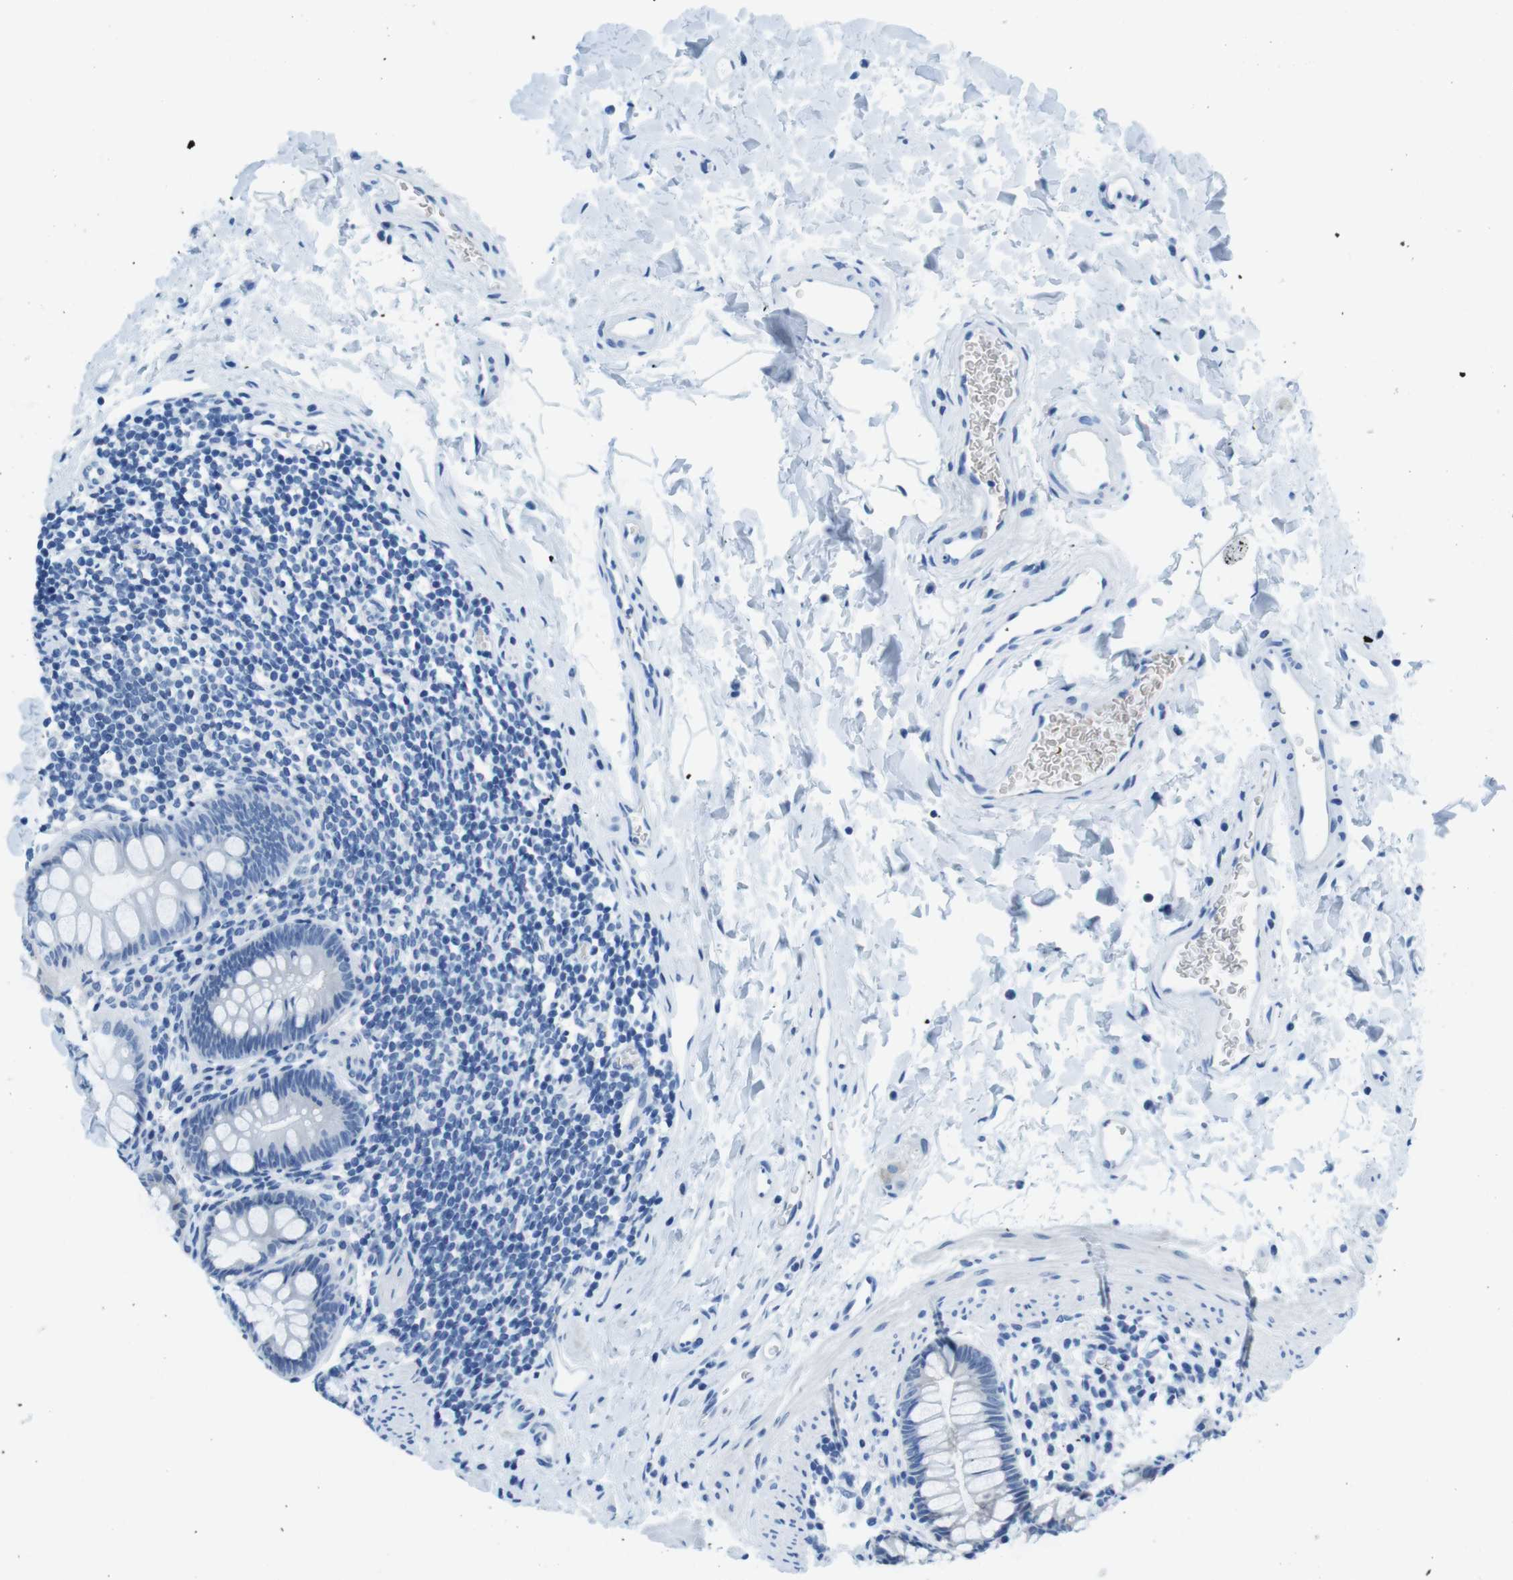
{"staining": {"intensity": "negative", "quantity": "none", "location": "none"}, "tissue": "rectum", "cell_type": "Glandular cells", "image_type": "normal", "snomed": [{"axis": "morphology", "description": "Normal tissue, NOS"}, {"axis": "topography", "description": "Rectum"}], "caption": "This is a image of IHC staining of normal rectum, which shows no expression in glandular cells.", "gene": "TFAP2C", "patient": {"sex": "female", "age": 24}}